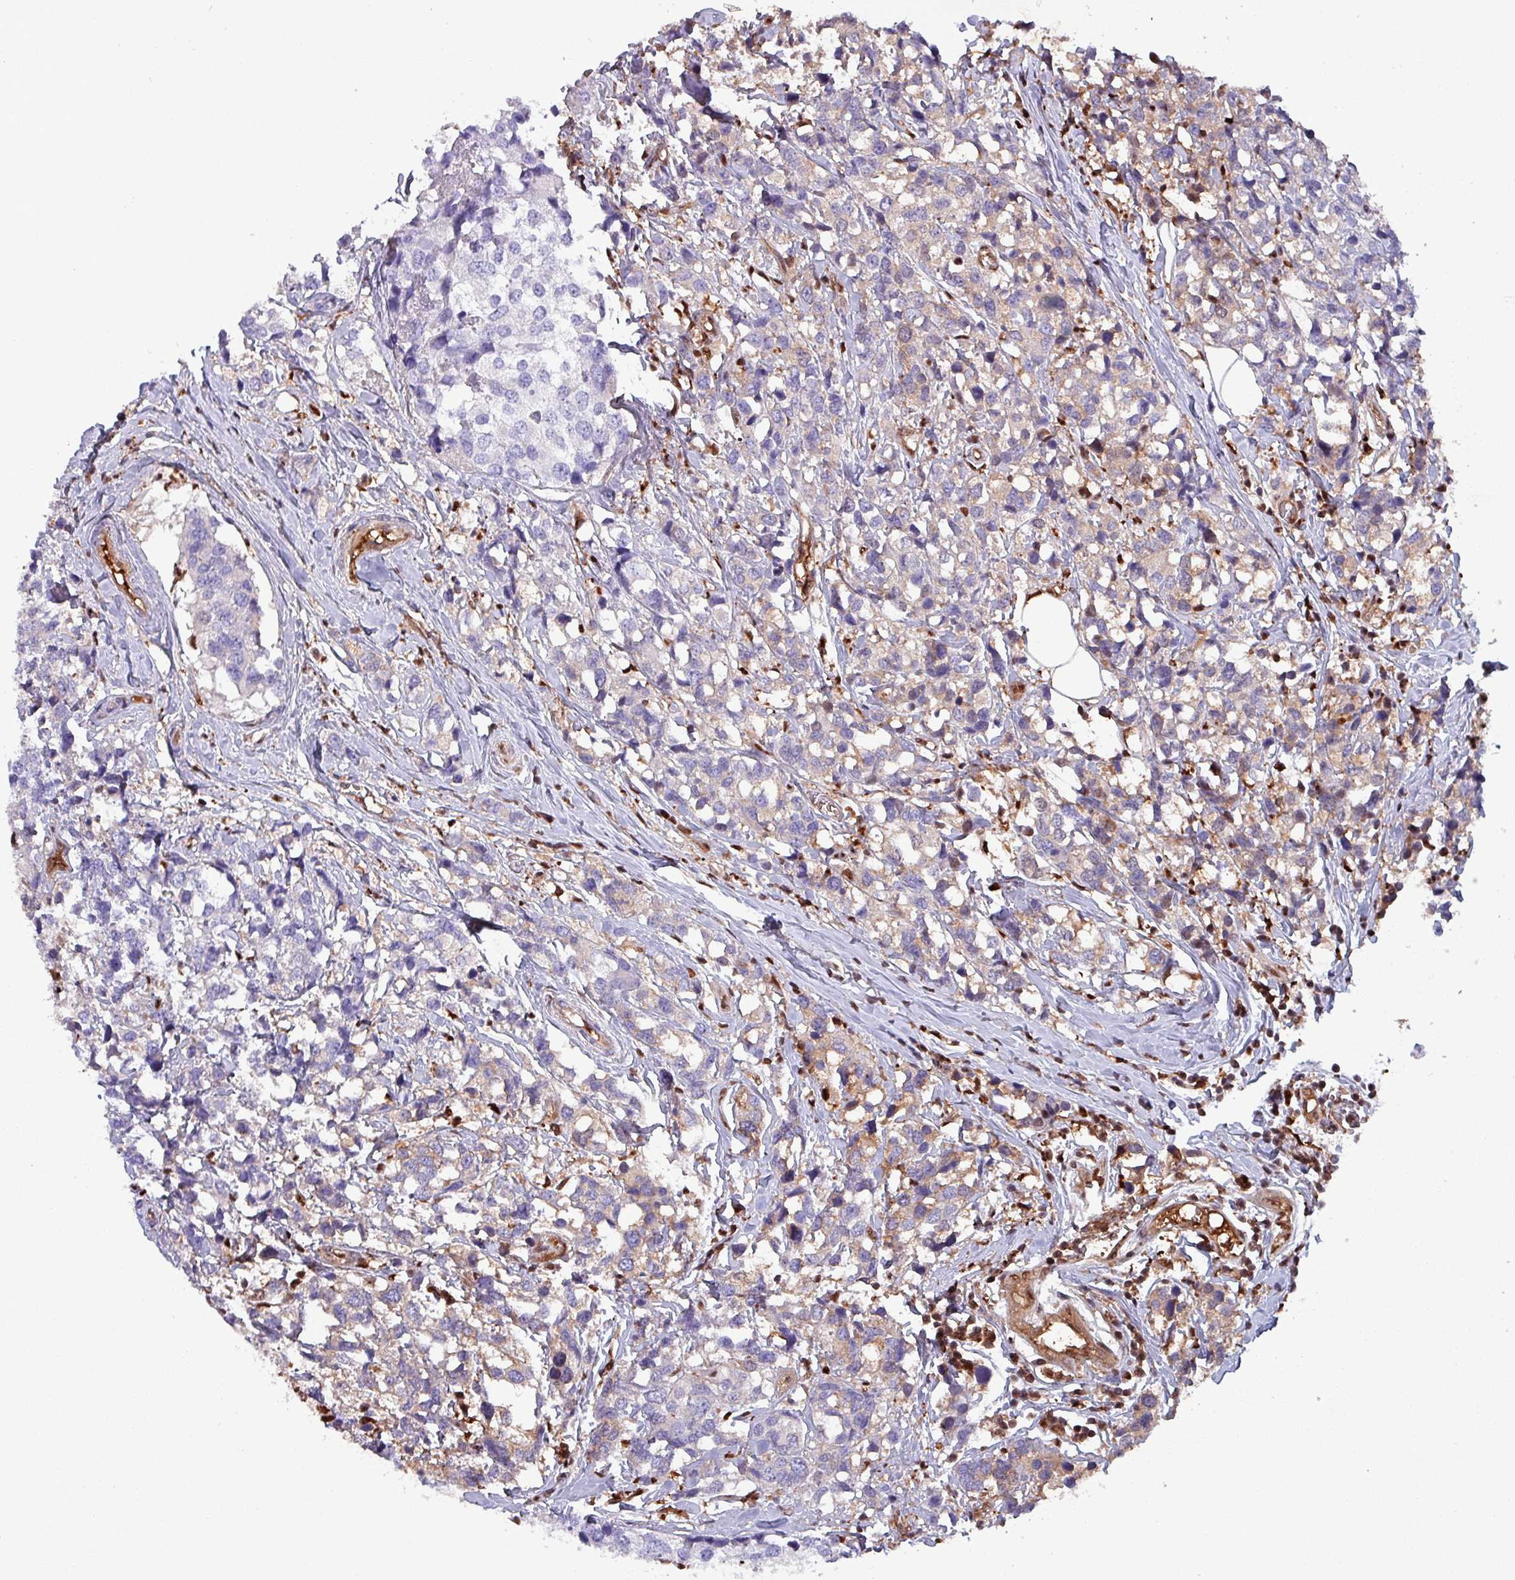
{"staining": {"intensity": "weak", "quantity": "<25%", "location": "cytoplasmic/membranous"}, "tissue": "breast cancer", "cell_type": "Tumor cells", "image_type": "cancer", "snomed": [{"axis": "morphology", "description": "Lobular carcinoma"}, {"axis": "topography", "description": "Breast"}], "caption": "Protein analysis of breast lobular carcinoma reveals no significant positivity in tumor cells.", "gene": "PSMB8", "patient": {"sex": "female", "age": 59}}